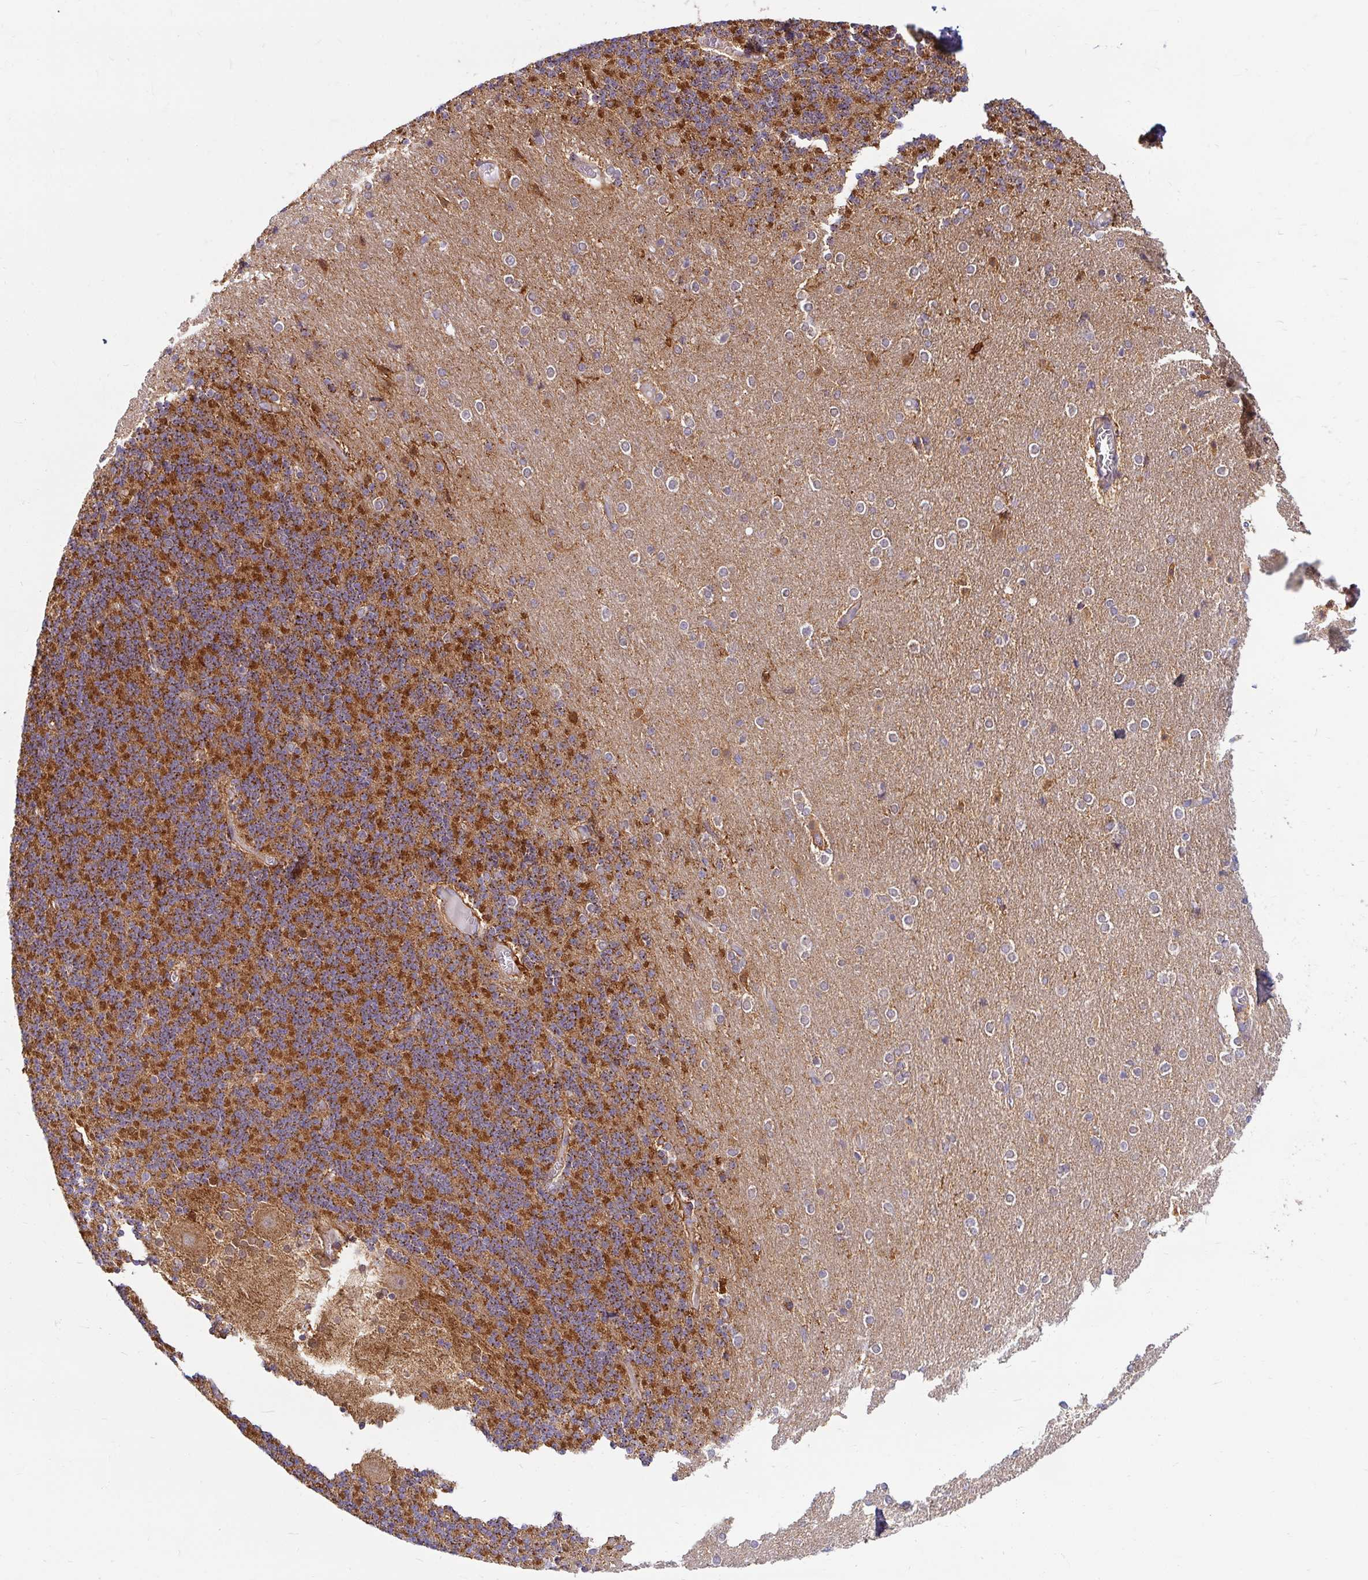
{"staining": {"intensity": "strong", "quantity": ">75%", "location": "cytoplasmic/membranous"}, "tissue": "cerebellum", "cell_type": "Cells in granular layer", "image_type": "normal", "snomed": [{"axis": "morphology", "description": "Normal tissue, NOS"}, {"axis": "topography", "description": "Cerebellum"}], "caption": "Cerebellum was stained to show a protein in brown. There is high levels of strong cytoplasmic/membranous staining in approximately >75% of cells in granular layer.", "gene": "SKP2", "patient": {"sex": "female", "age": 54}}